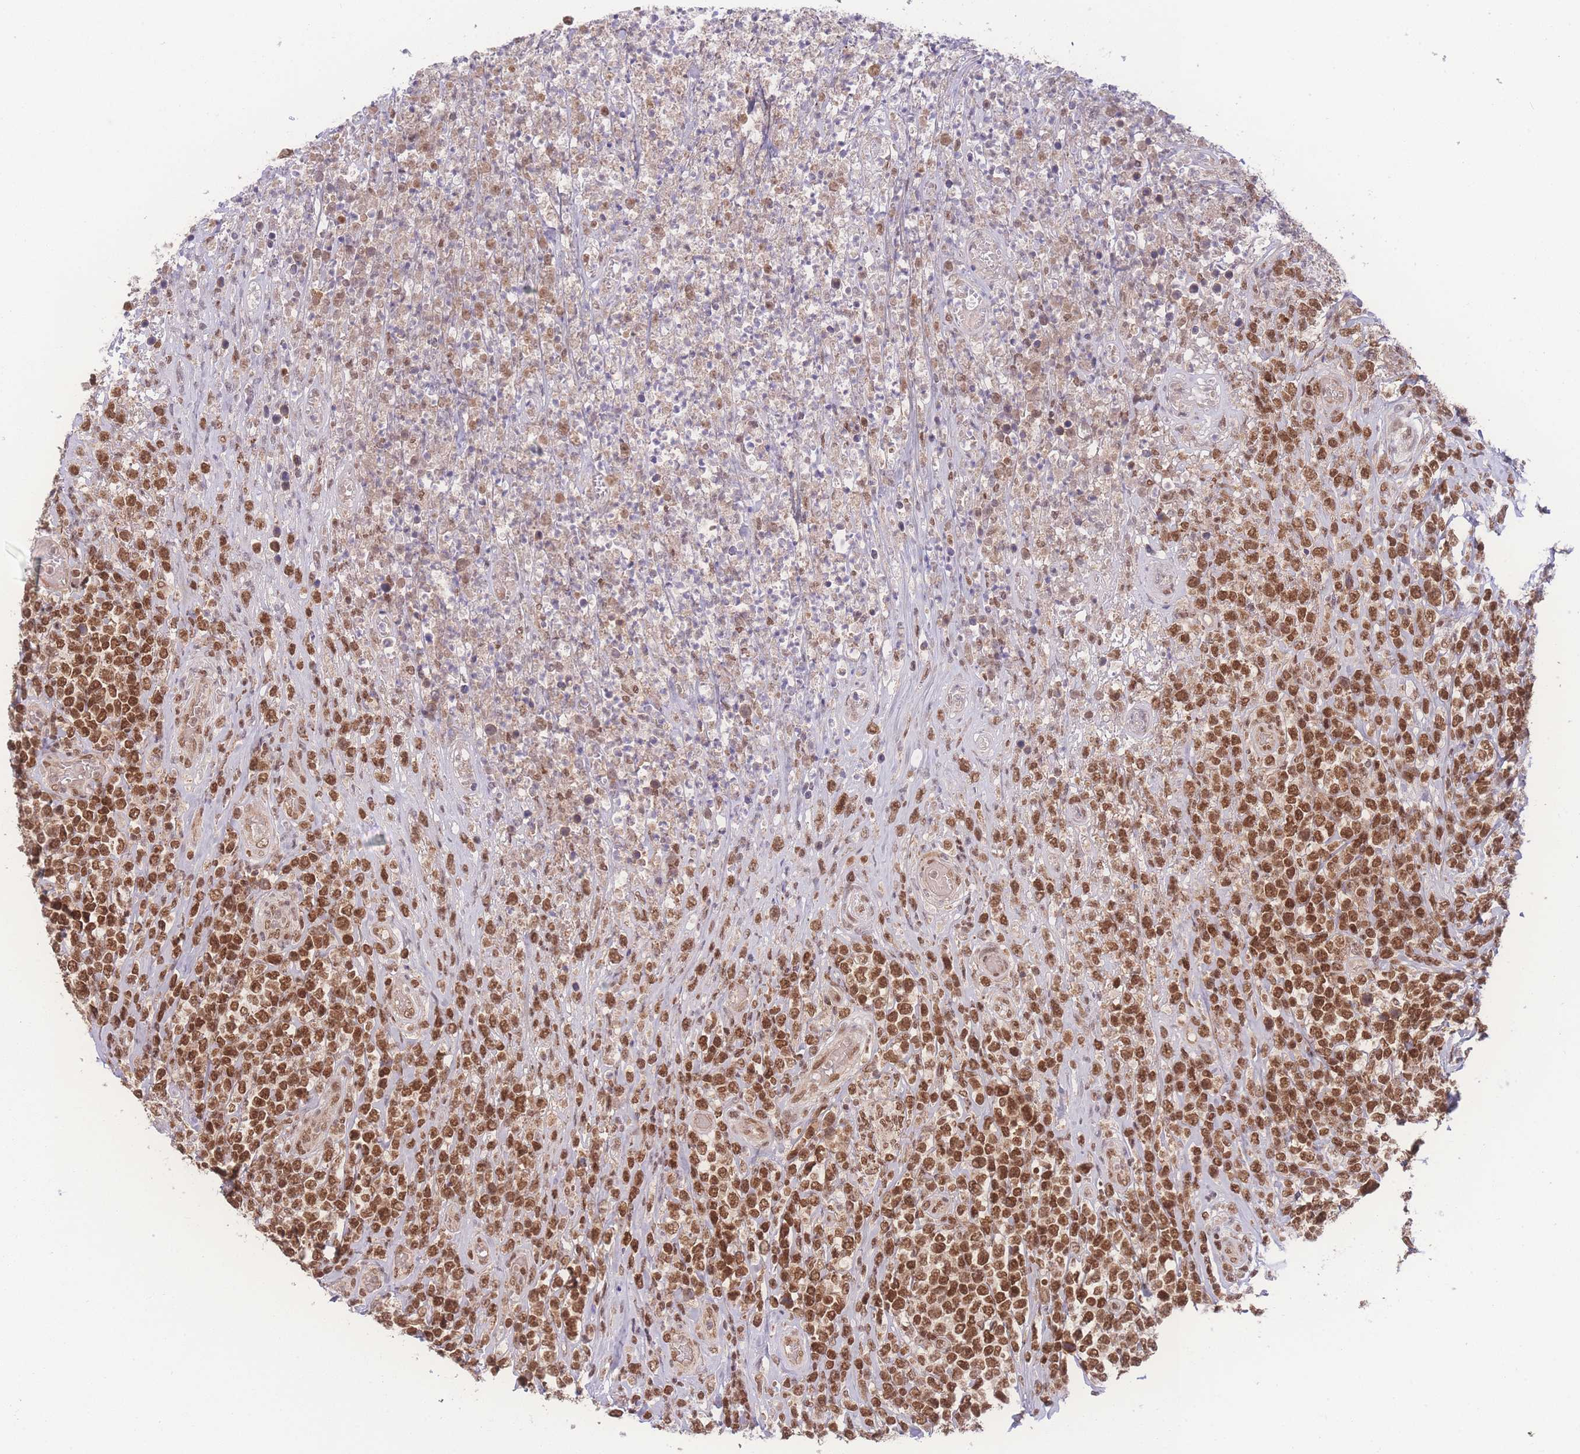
{"staining": {"intensity": "strong", "quantity": ">75%", "location": "nuclear"}, "tissue": "lymphoma", "cell_type": "Tumor cells", "image_type": "cancer", "snomed": [{"axis": "morphology", "description": "Malignant lymphoma, non-Hodgkin's type, High grade"}, {"axis": "topography", "description": "Soft tissue"}], "caption": "High-magnification brightfield microscopy of lymphoma stained with DAB (3,3'-diaminobenzidine) (brown) and counterstained with hematoxylin (blue). tumor cells exhibit strong nuclear positivity is appreciated in about>75% of cells.", "gene": "RAVER1", "patient": {"sex": "female", "age": 56}}